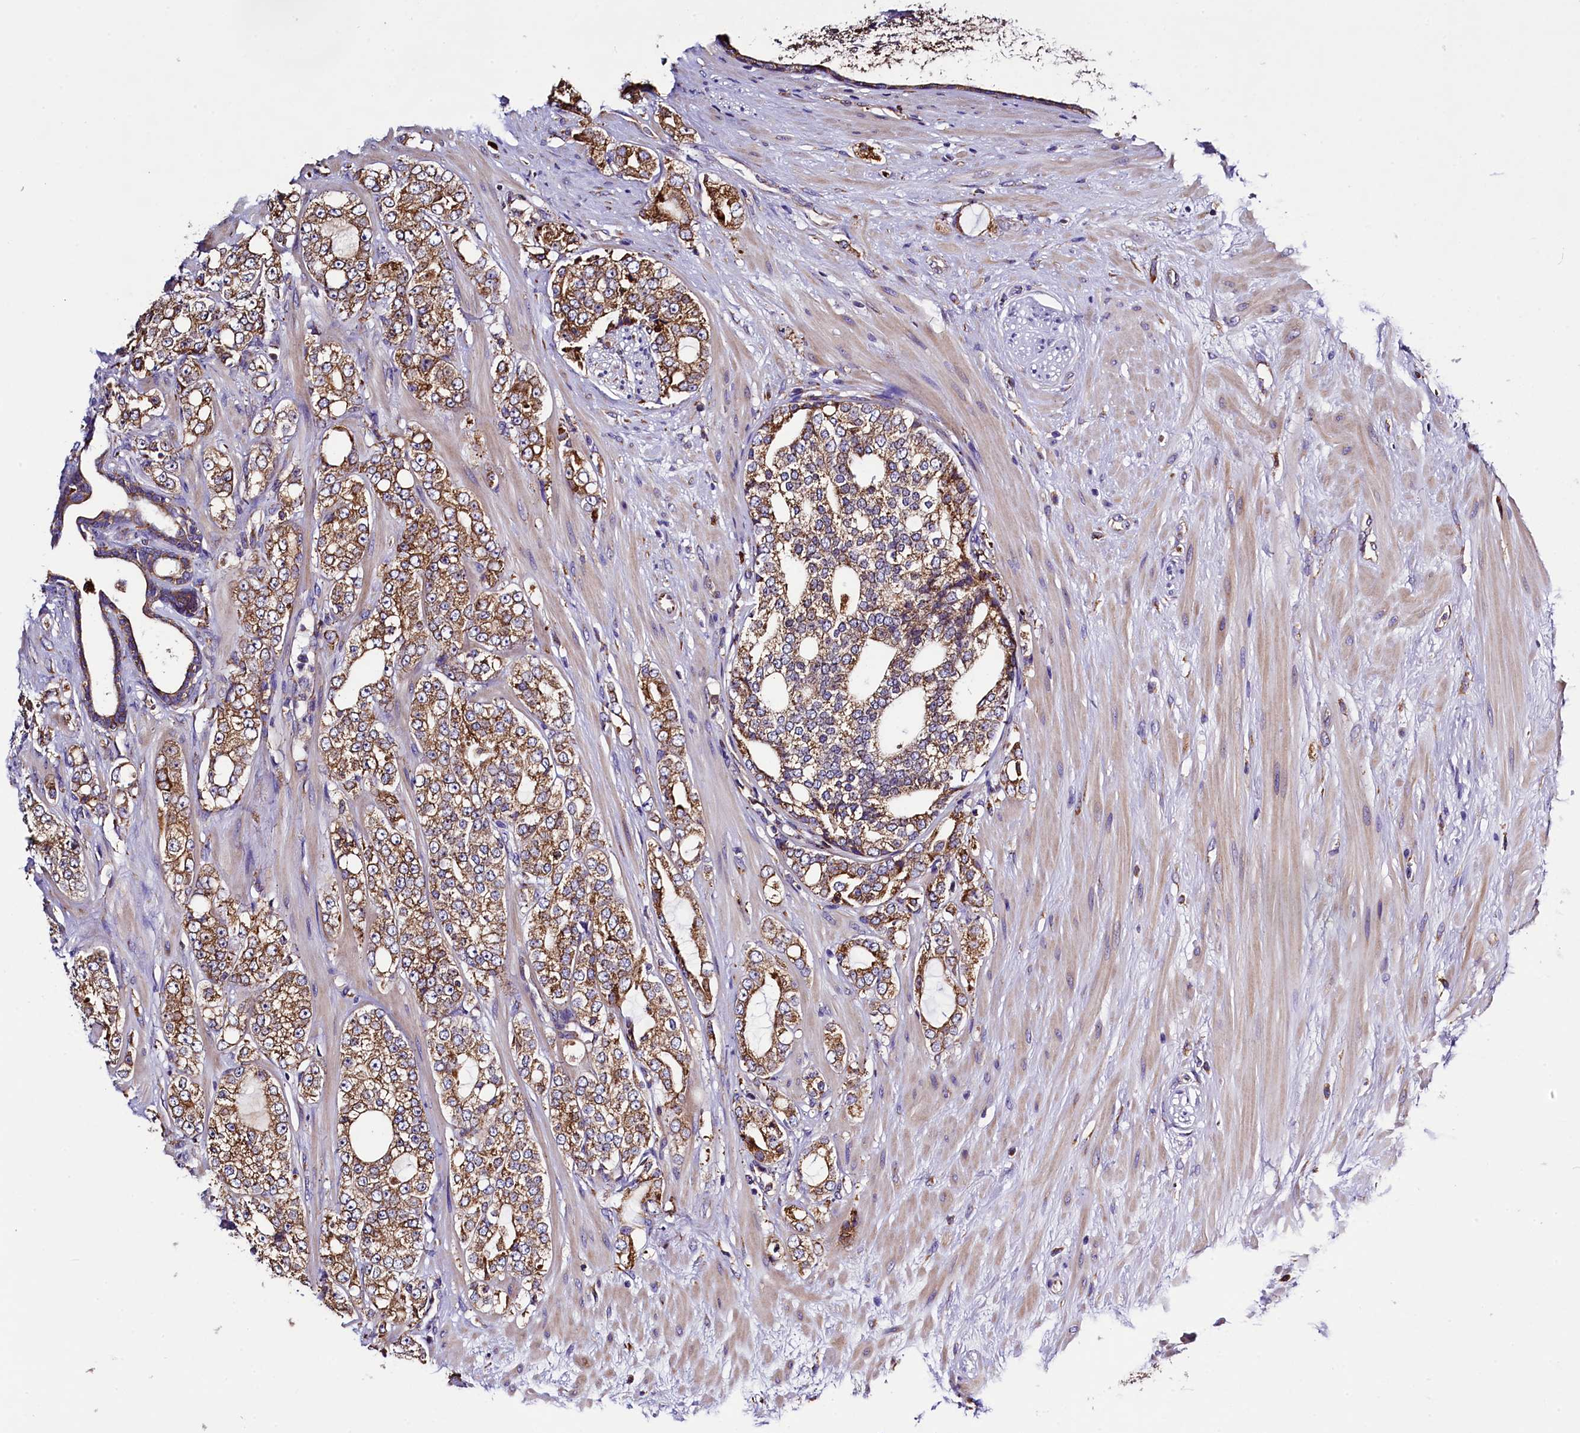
{"staining": {"intensity": "moderate", "quantity": ">75%", "location": "cytoplasmic/membranous"}, "tissue": "prostate cancer", "cell_type": "Tumor cells", "image_type": "cancer", "snomed": [{"axis": "morphology", "description": "Adenocarcinoma, High grade"}, {"axis": "topography", "description": "Prostate"}], "caption": "Prostate cancer (adenocarcinoma (high-grade)) stained for a protein (brown) exhibits moderate cytoplasmic/membranous positive positivity in approximately >75% of tumor cells.", "gene": "CAPS2", "patient": {"sex": "male", "age": 64}}